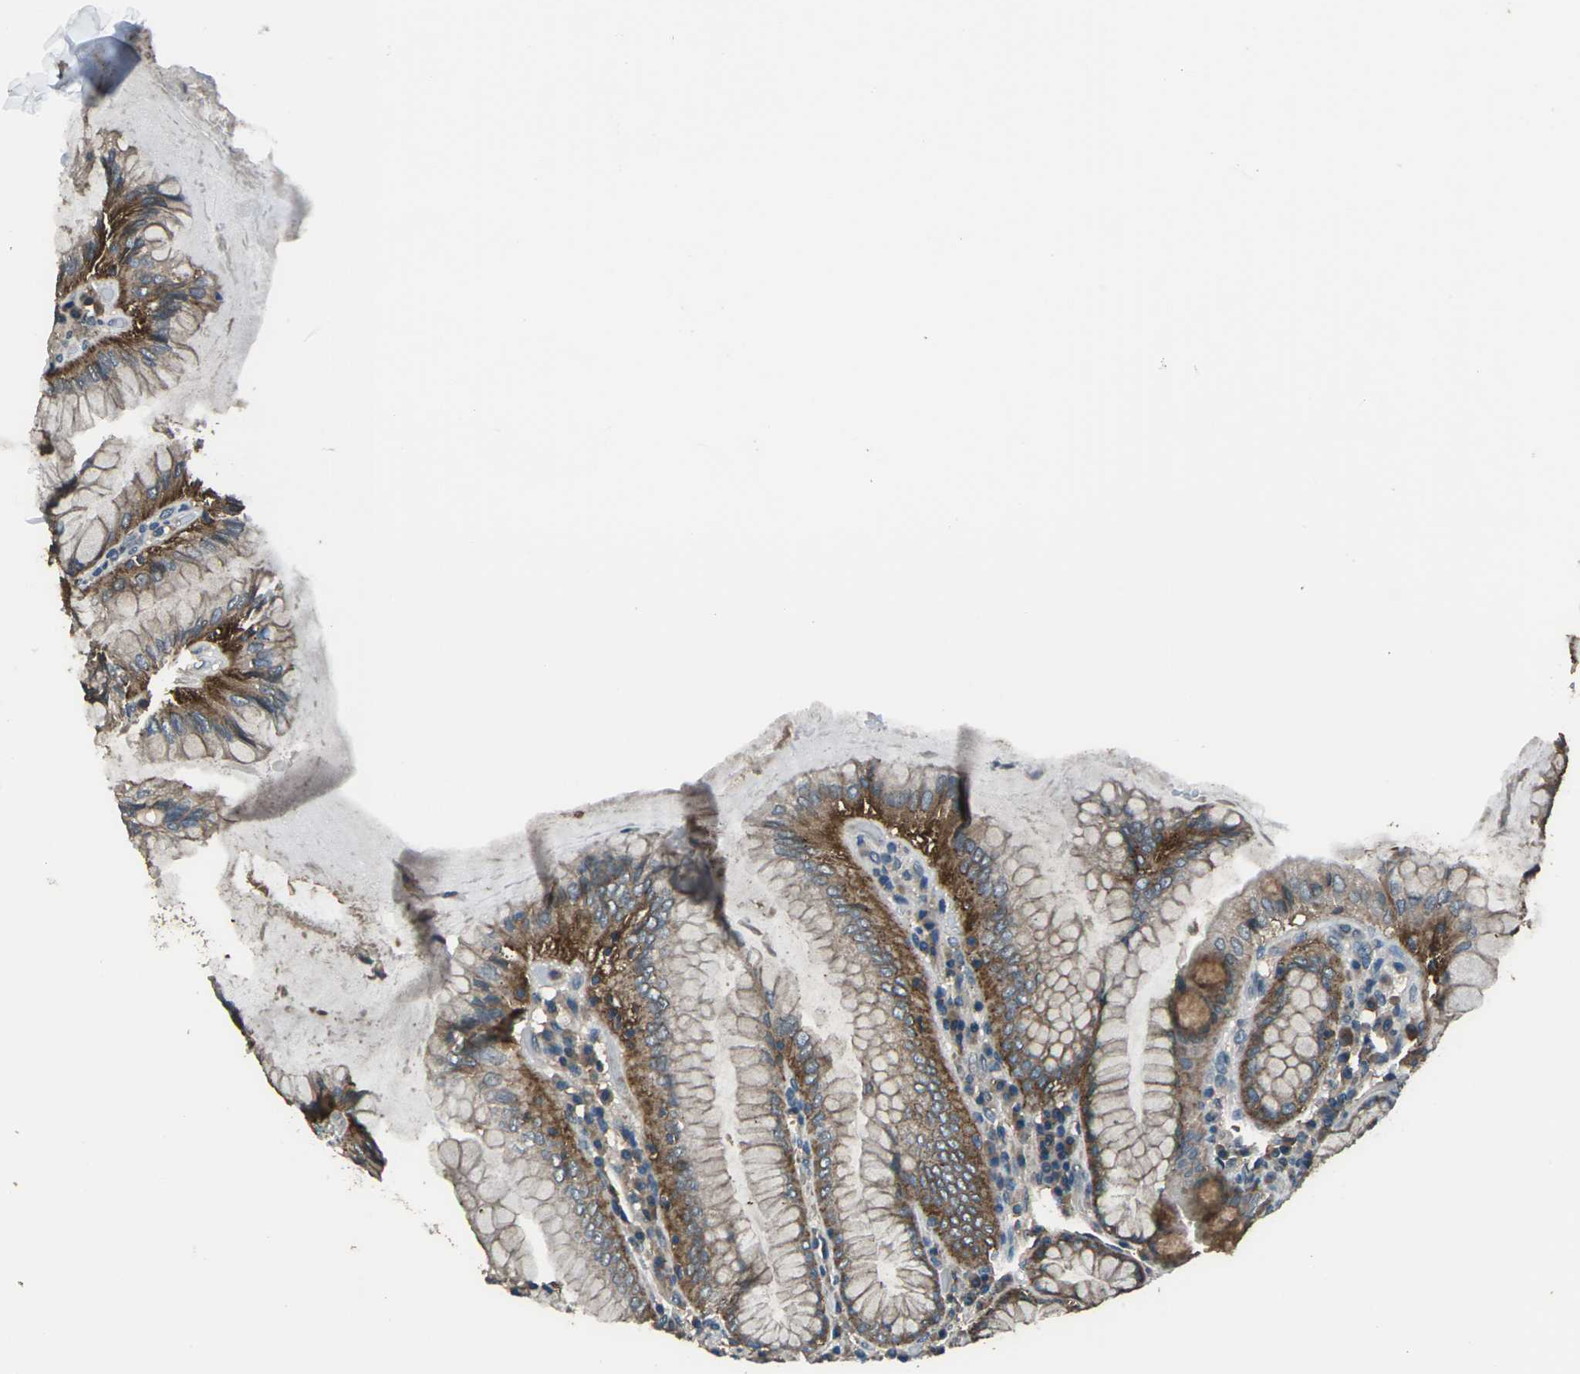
{"staining": {"intensity": "strong", "quantity": ">75%", "location": "cytoplasmic/membranous"}, "tissue": "stomach", "cell_type": "Glandular cells", "image_type": "normal", "snomed": [{"axis": "morphology", "description": "Normal tissue, NOS"}, {"axis": "topography", "description": "Stomach, lower"}], "caption": "Protein analysis of unremarkable stomach demonstrates strong cytoplasmic/membranous positivity in about >75% of glandular cells. (brown staining indicates protein expression, while blue staining denotes nuclei).", "gene": "CMTM4", "patient": {"sex": "female", "age": 76}}